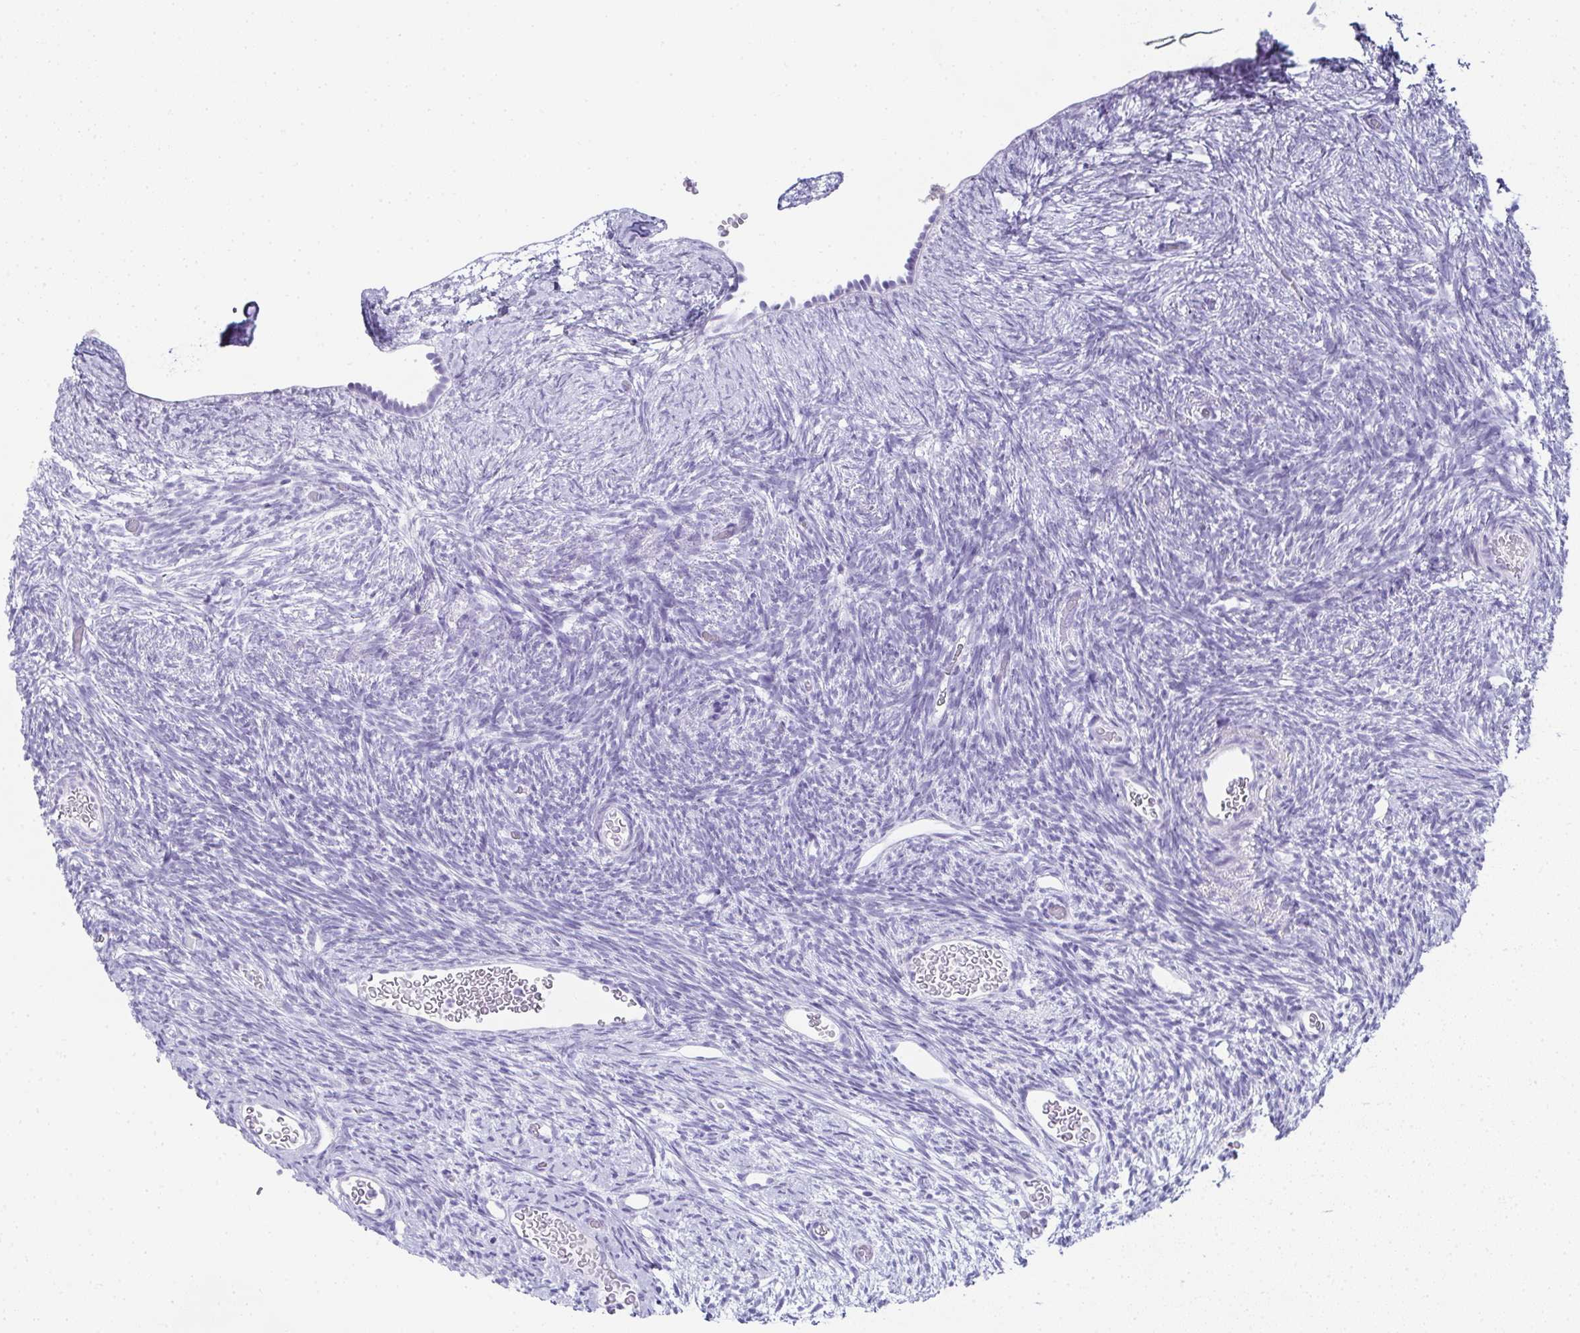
{"staining": {"intensity": "negative", "quantity": "none", "location": "none"}, "tissue": "ovary", "cell_type": "Ovarian stroma cells", "image_type": "normal", "snomed": [{"axis": "morphology", "description": "Normal tissue, NOS"}, {"axis": "topography", "description": "Ovary"}], "caption": "A high-resolution image shows immunohistochemistry (IHC) staining of benign ovary, which reveals no significant staining in ovarian stroma cells.", "gene": "SYCP1", "patient": {"sex": "female", "age": 39}}